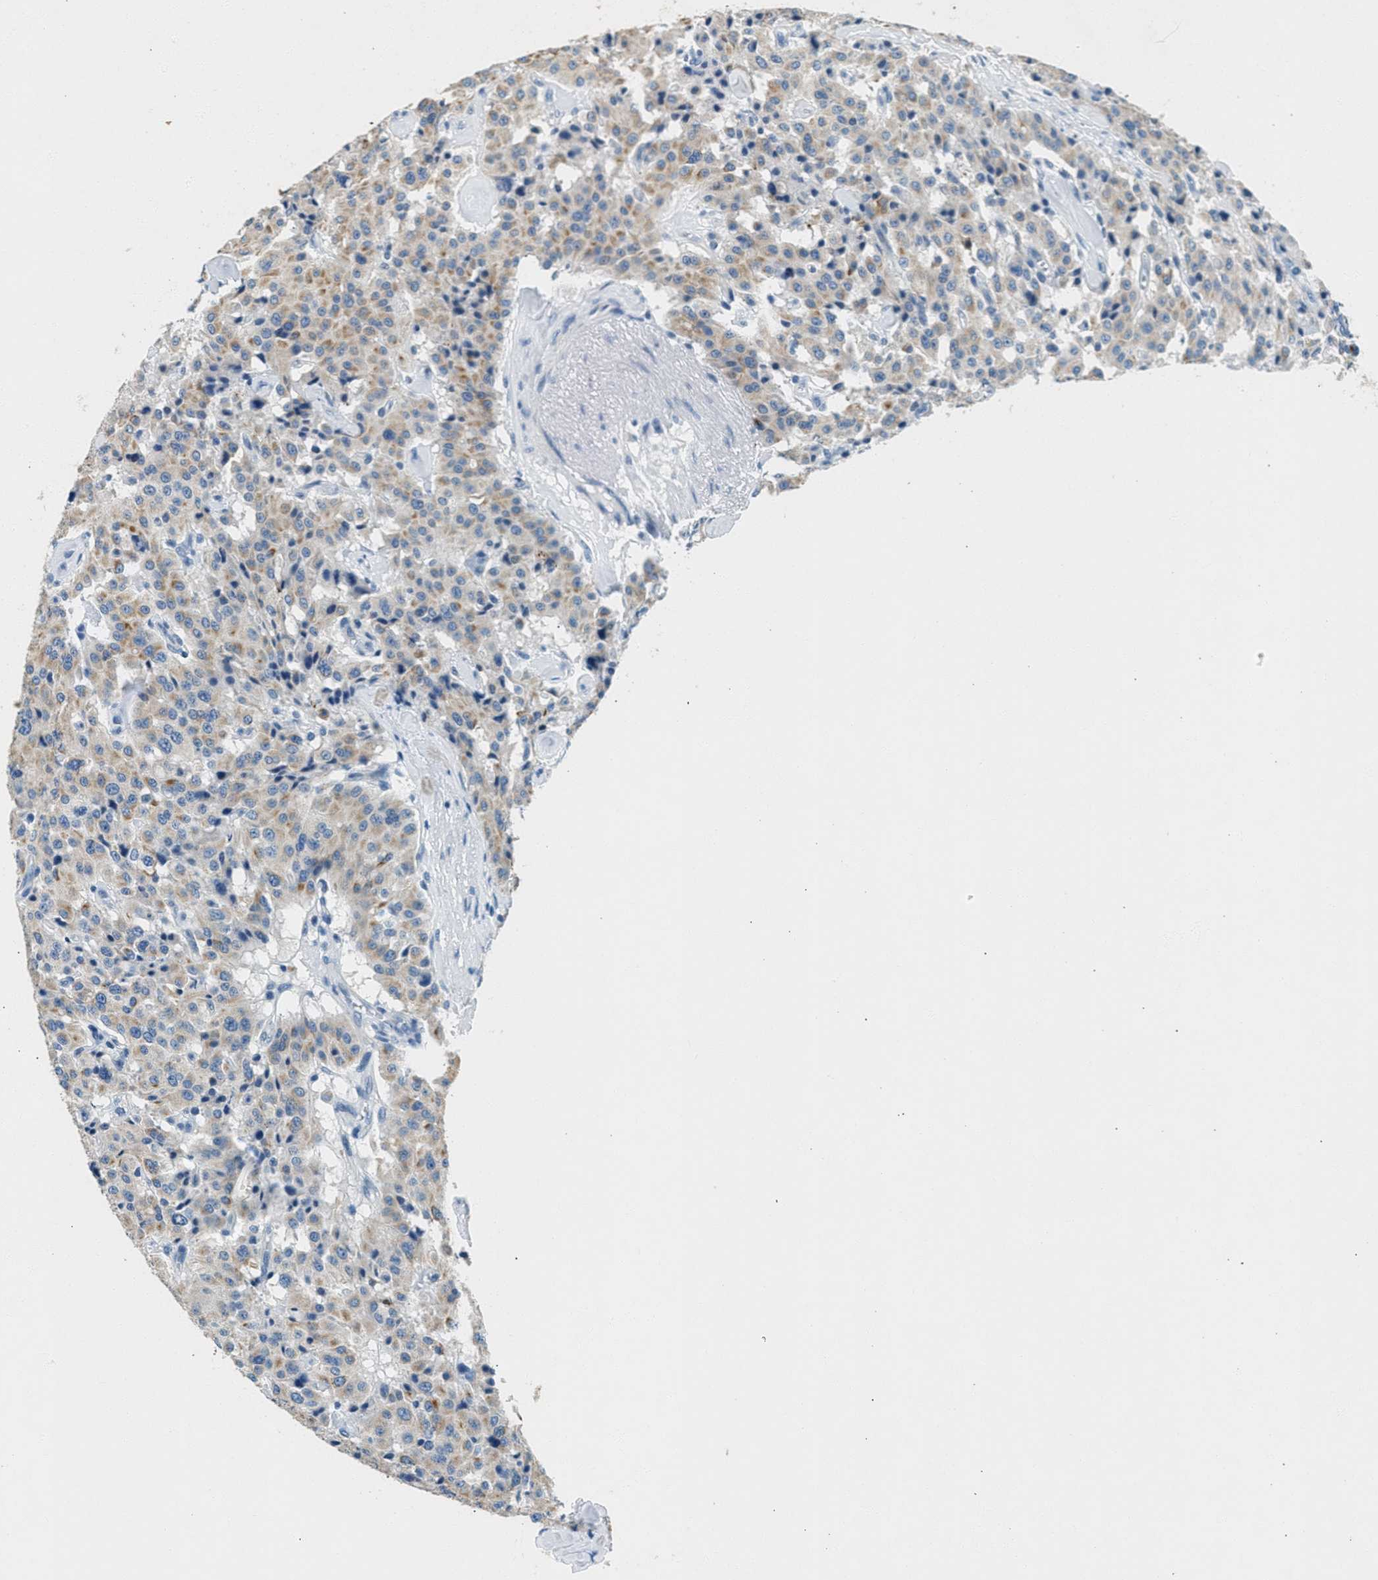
{"staining": {"intensity": "weak", "quantity": "25%-75%", "location": "cytoplasmic/membranous"}, "tissue": "carcinoid", "cell_type": "Tumor cells", "image_type": "cancer", "snomed": [{"axis": "morphology", "description": "Carcinoid, malignant, NOS"}, {"axis": "topography", "description": "Lung"}], "caption": "Immunohistochemistry (IHC) image of human carcinoid stained for a protein (brown), which exhibits low levels of weak cytoplasmic/membranous expression in approximately 25%-75% of tumor cells.", "gene": "CFAP20", "patient": {"sex": "male", "age": 30}}